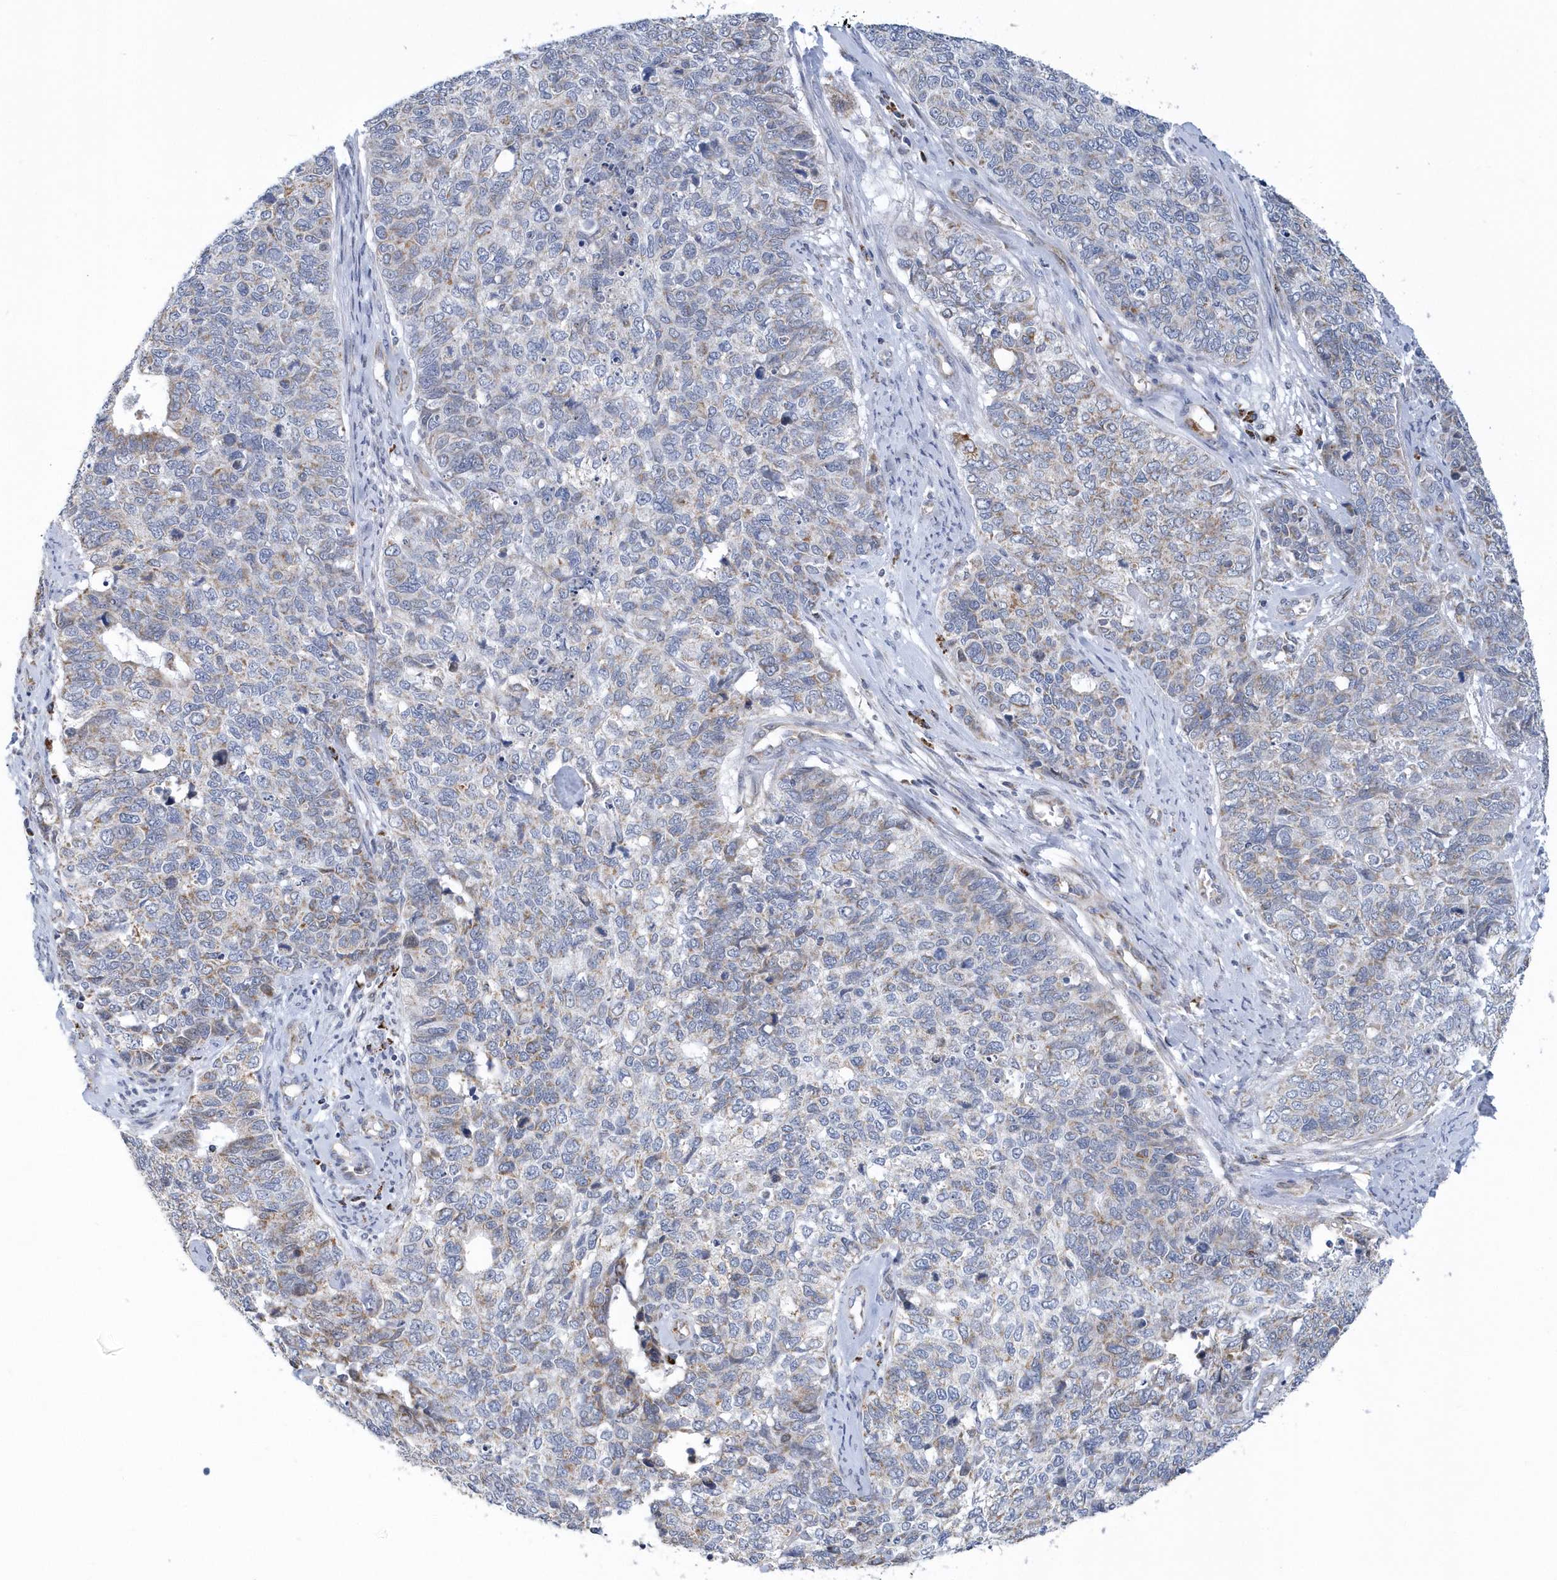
{"staining": {"intensity": "weak", "quantity": "<25%", "location": "cytoplasmic/membranous"}, "tissue": "cervical cancer", "cell_type": "Tumor cells", "image_type": "cancer", "snomed": [{"axis": "morphology", "description": "Squamous cell carcinoma, NOS"}, {"axis": "topography", "description": "Cervix"}], "caption": "The immunohistochemistry (IHC) photomicrograph has no significant expression in tumor cells of squamous cell carcinoma (cervical) tissue.", "gene": "VWA5B2", "patient": {"sex": "female", "age": 63}}